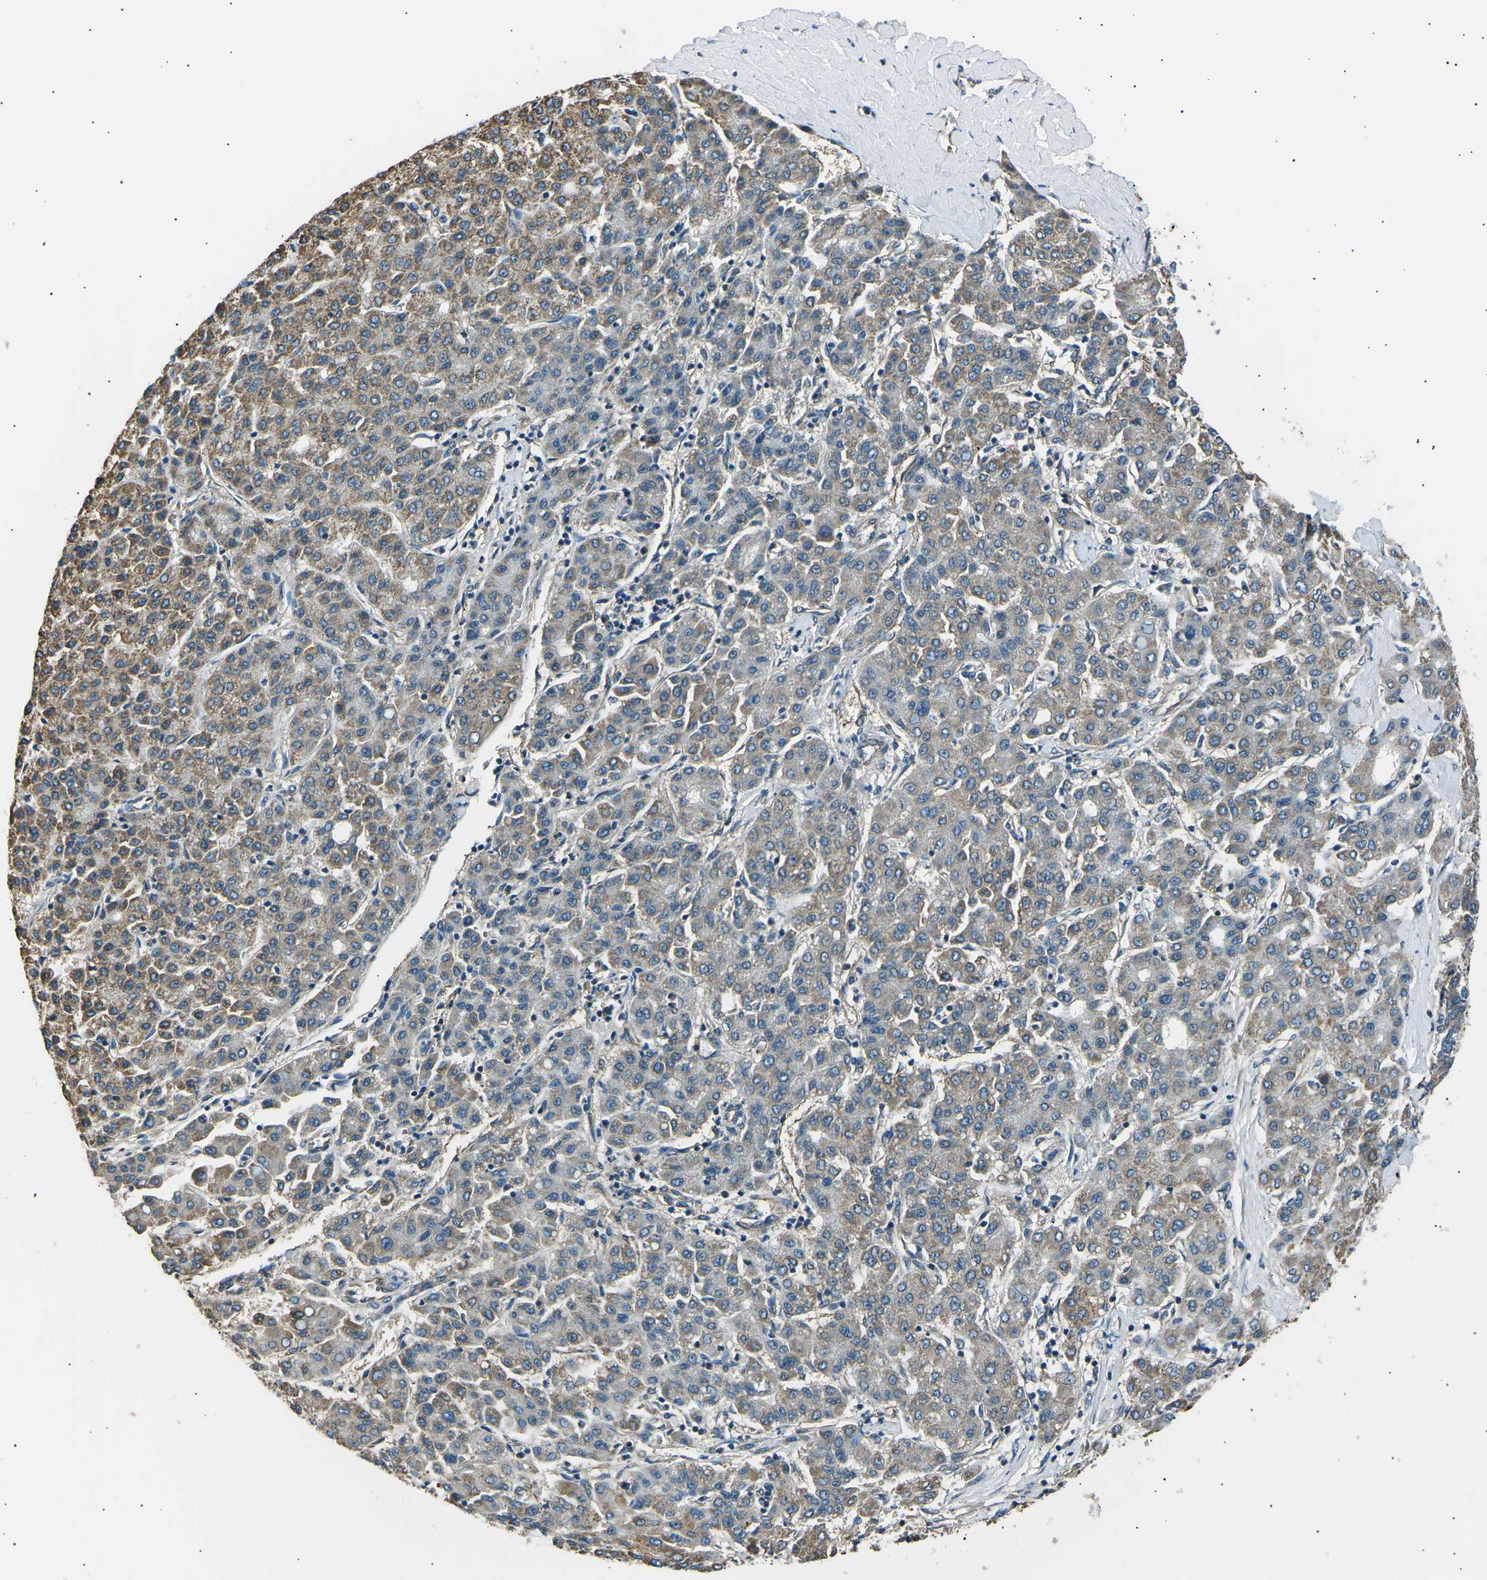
{"staining": {"intensity": "moderate", "quantity": "25%-75%", "location": "cytoplasmic/membranous"}, "tissue": "liver cancer", "cell_type": "Tumor cells", "image_type": "cancer", "snomed": [{"axis": "morphology", "description": "Carcinoma, Hepatocellular, NOS"}, {"axis": "topography", "description": "Liver"}], "caption": "The micrograph displays immunohistochemical staining of liver cancer (hepatocellular carcinoma). There is moderate cytoplasmic/membranous expression is identified in about 25%-75% of tumor cells.", "gene": "SLK", "patient": {"sex": "male", "age": 65}}